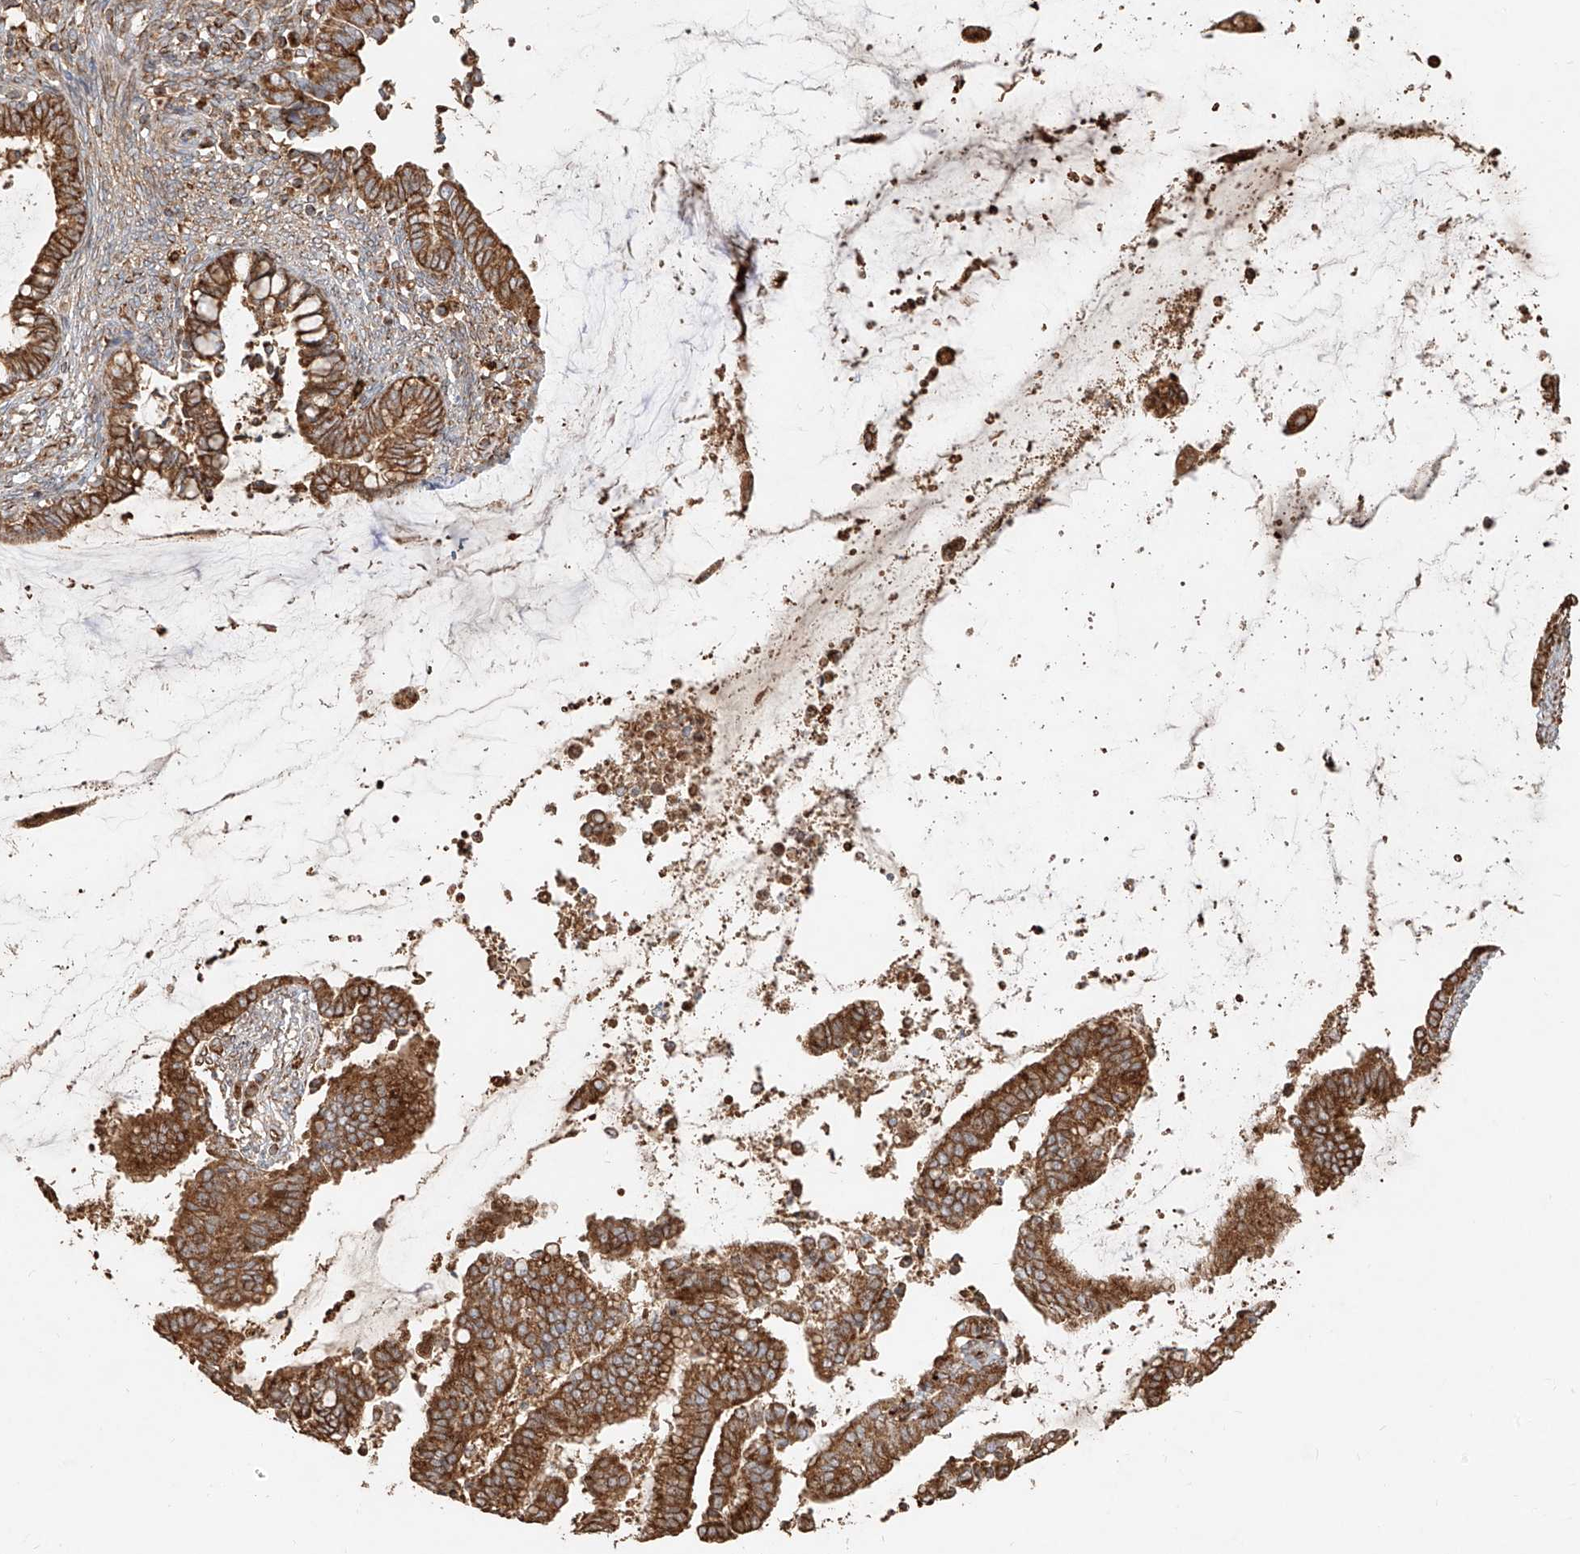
{"staining": {"intensity": "moderate", "quantity": ">75%", "location": "cytoplasmic/membranous"}, "tissue": "cervical cancer", "cell_type": "Tumor cells", "image_type": "cancer", "snomed": [{"axis": "morphology", "description": "Adenocarcinoma, NOS"}, {"axis": "topography", "description": "Cervix"}], "caption": "Immunohistochemistry (IHC) of human cervical cancer displays medium levels of moderate cytoplasmic/membranous staining in about >75% of tumor cells. The protein of interest is shown in brown color, while the nuclei are stained blue.", "gene": "EFNB1", "patient": {"sex": "female", "age": 44}}